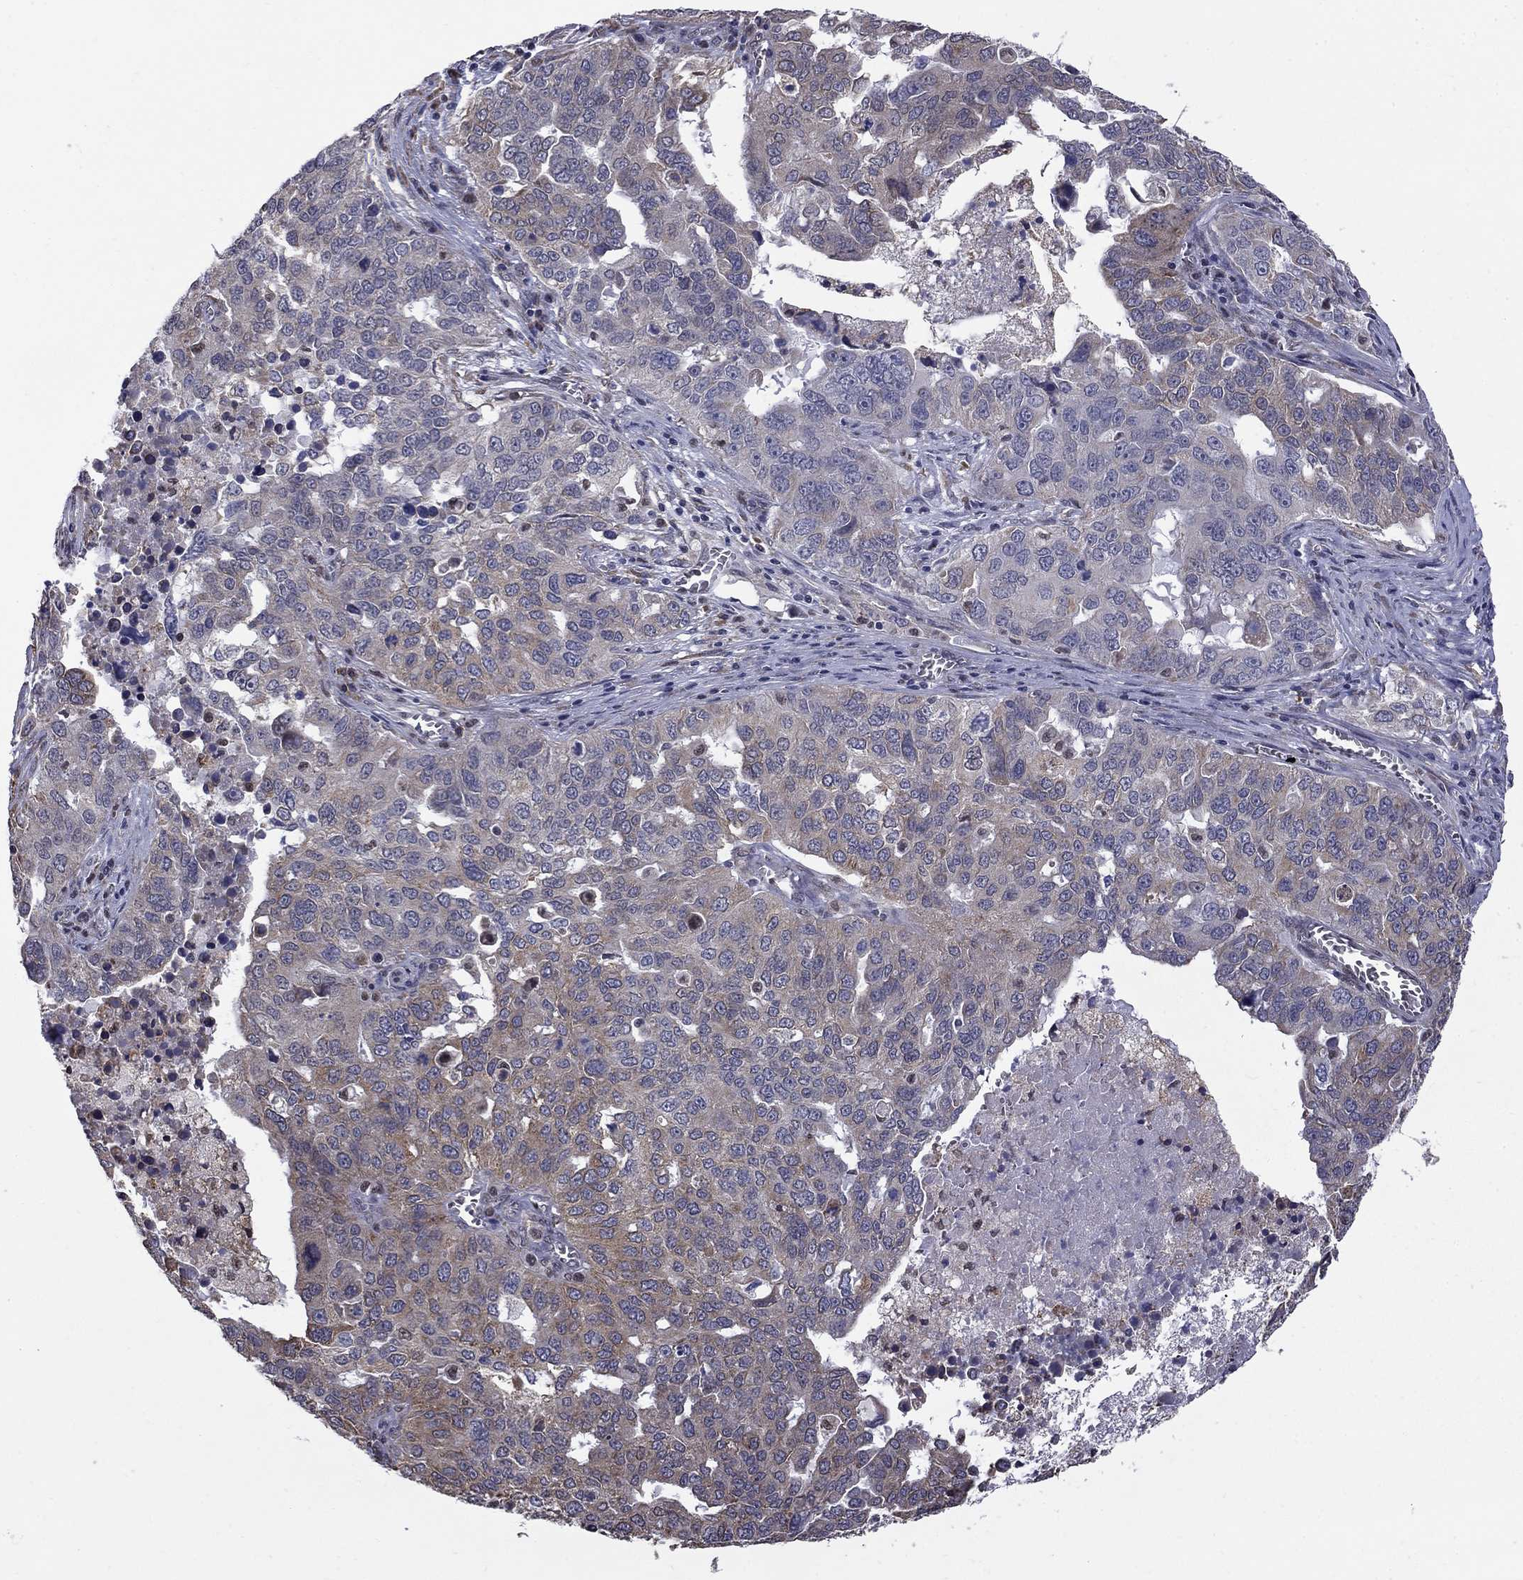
{"staining": {"intensity": "weak", "quantity": "<25%", "location": "cytoplasmic/membranous"}, "tissue": "ovarian cancer", "cell_type": "Tumor cells", "image_type": "cancer", "snomed": [{"axis": "morphology", "description": "Carcinoma, endometroid"}, {"axis": "topography", "description": "Soft tissue"}, {"axis": "topography", "description": "Ovary"}], "caption": "Tumor cells are negative for protein expression in human ovarian endometroid carcinoma. The staining is performed using DAB (3,3'-diaminobenzidine) brown chromogen with nuclei counter-stained in using hematoxylin.", "gene": "HSPB2", "patient": {"sex": "female", "age": 52}}